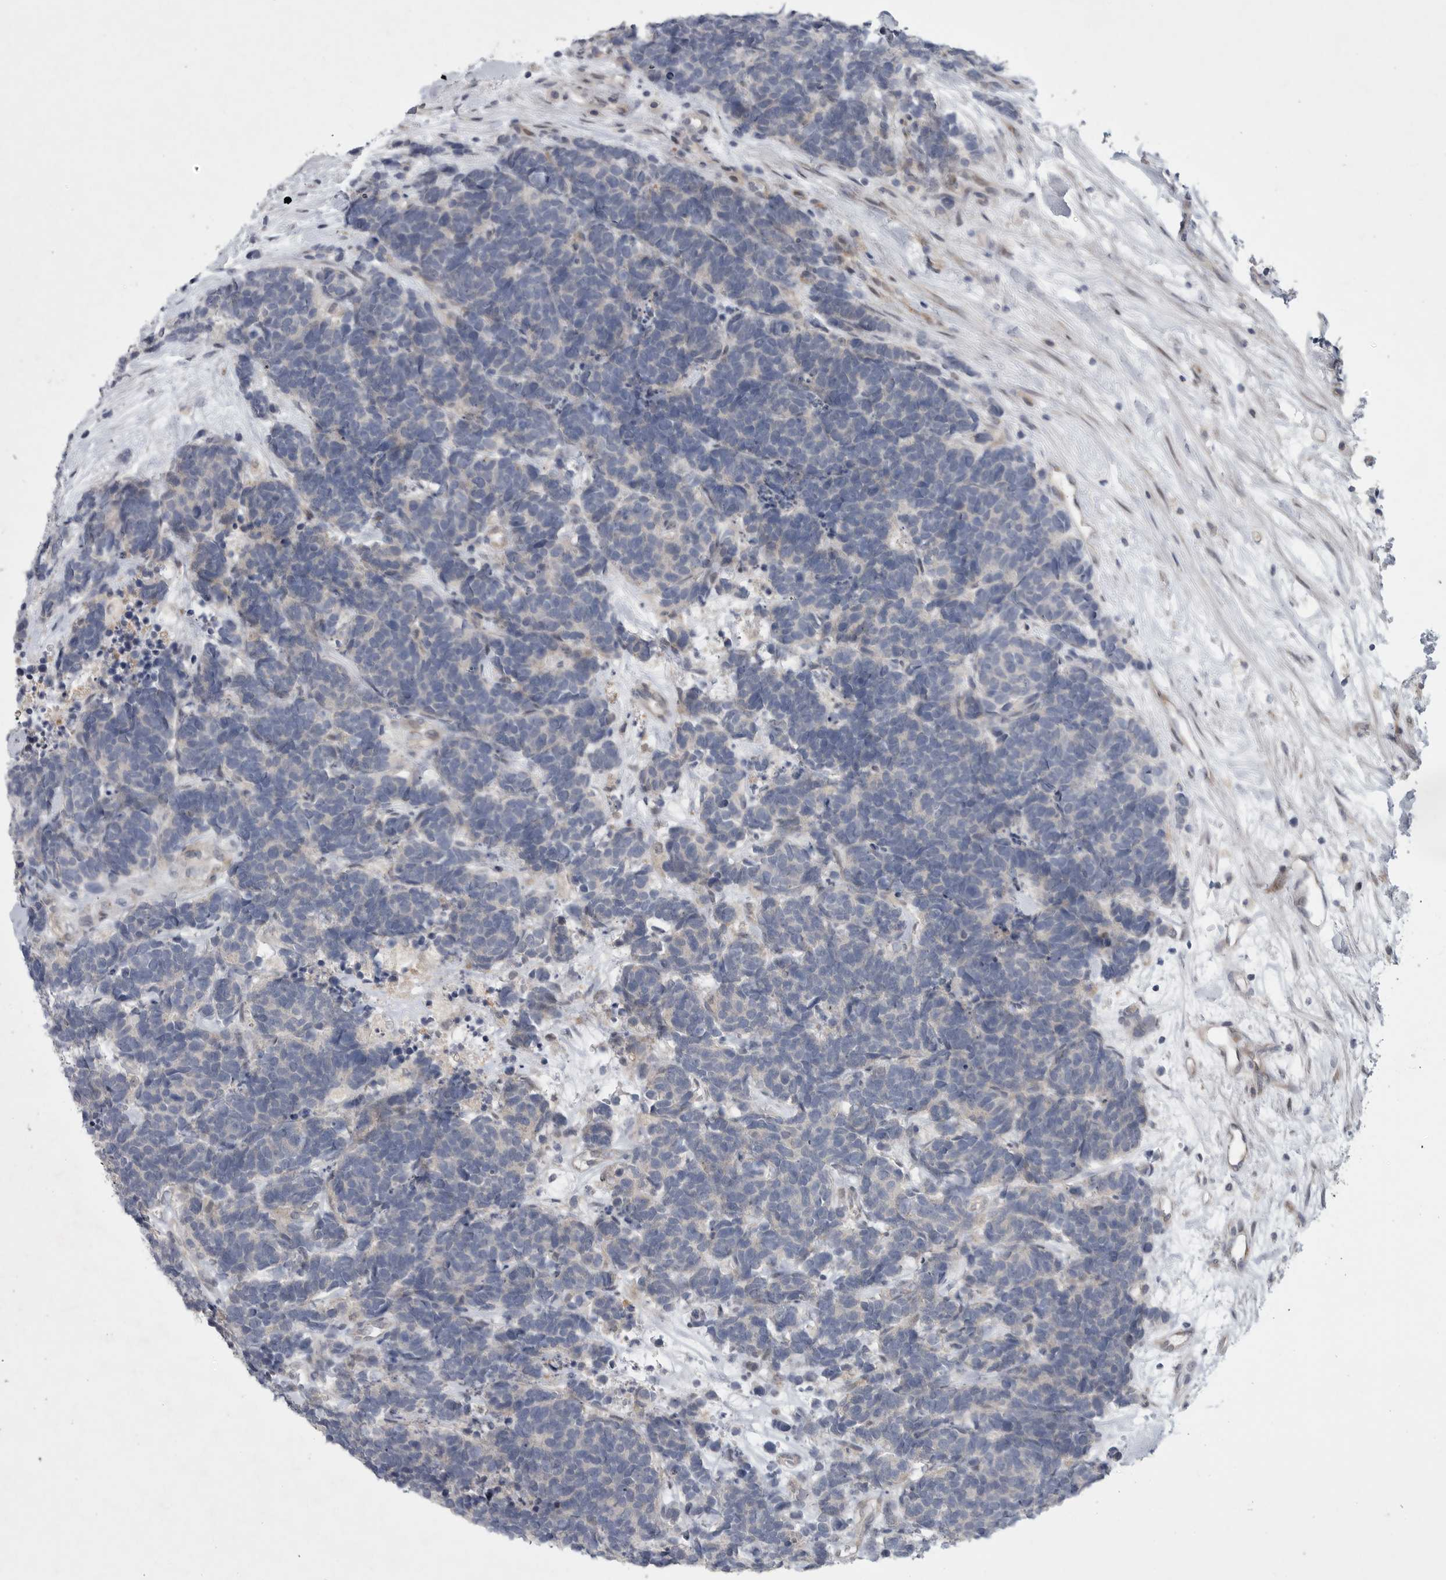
{"staining": {"intensity": "negative", "quantity": "none", "location": "none"}, "tissue": "carcinoid", "cell_type": "Tumor cells", "image_type": "cancer", "snomed": [{"axis": "morphology", "description": "Carcinoma, NOS"}, {"axis": "morphology", "description": "Carcinoid, malignant, NOS"}, {"axis": "topography", "description": "Urinary bladder"}], "caption": "This is an immunohistochemistry micrograph of carcinoid (malignant). There is no positivity in tumor cells.", "gene": "FBXO43", "patient": {"sex": "male", "age": 57}}